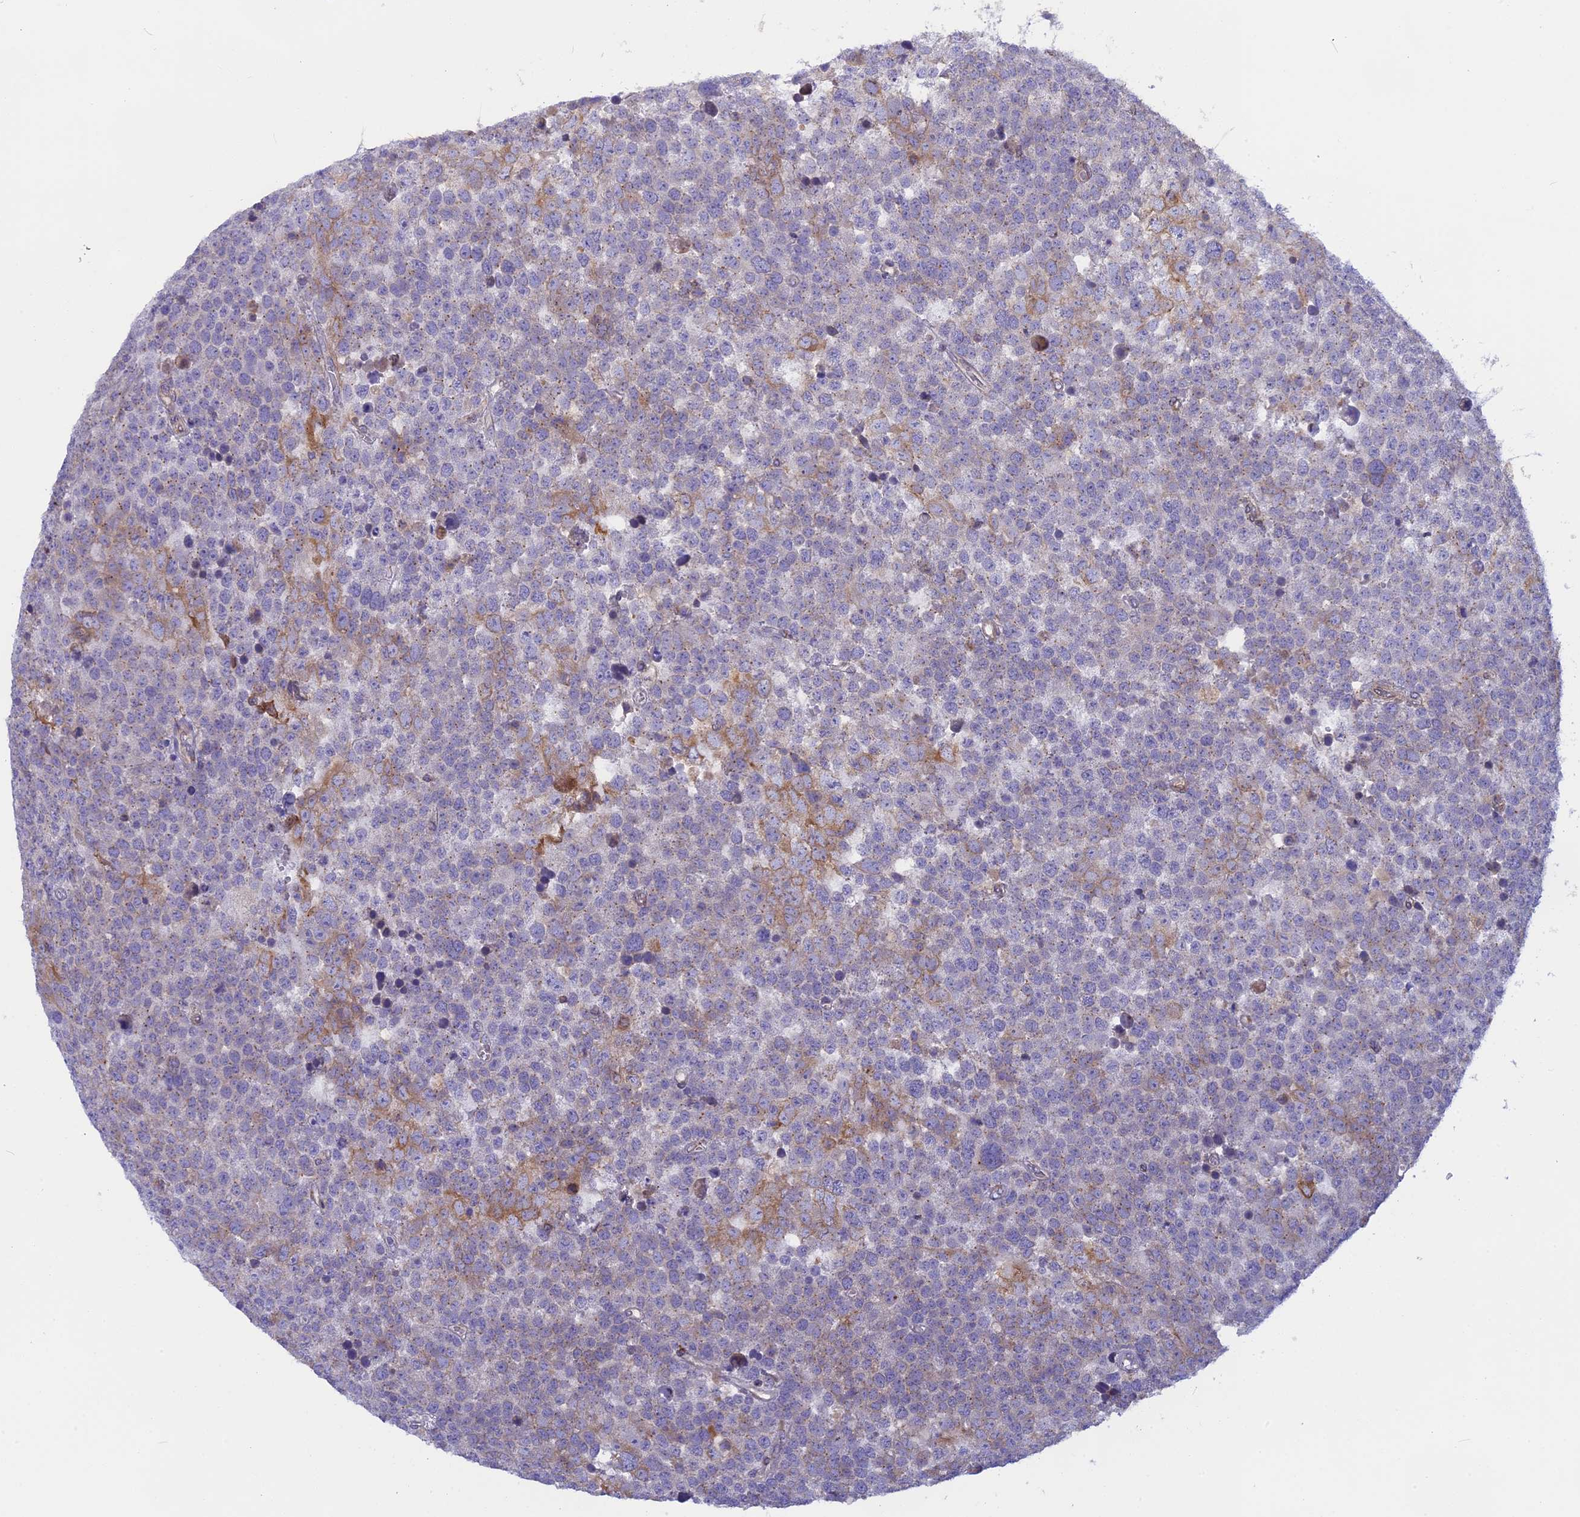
{"staining": {"intensity": "moderate", "quantity": "<25%", "location": "cytoplasmic/membranous"}, "tissue": "testis cancer", "cell_type": "Tumor cells", "image_type": "cancer", "snomed": [{"axis": "morphology", "description": "Seminoma, NOS"}, {"axis": "topography", "description": "Testis"}], "caption": "Human testis seminoma stained with a brown dye displays moderate cytoplasmic/membranous positive positivity in about <25% of tumor cells.", "gene": "TLCD1", "patient": {"sex": "male", "age": 71}}